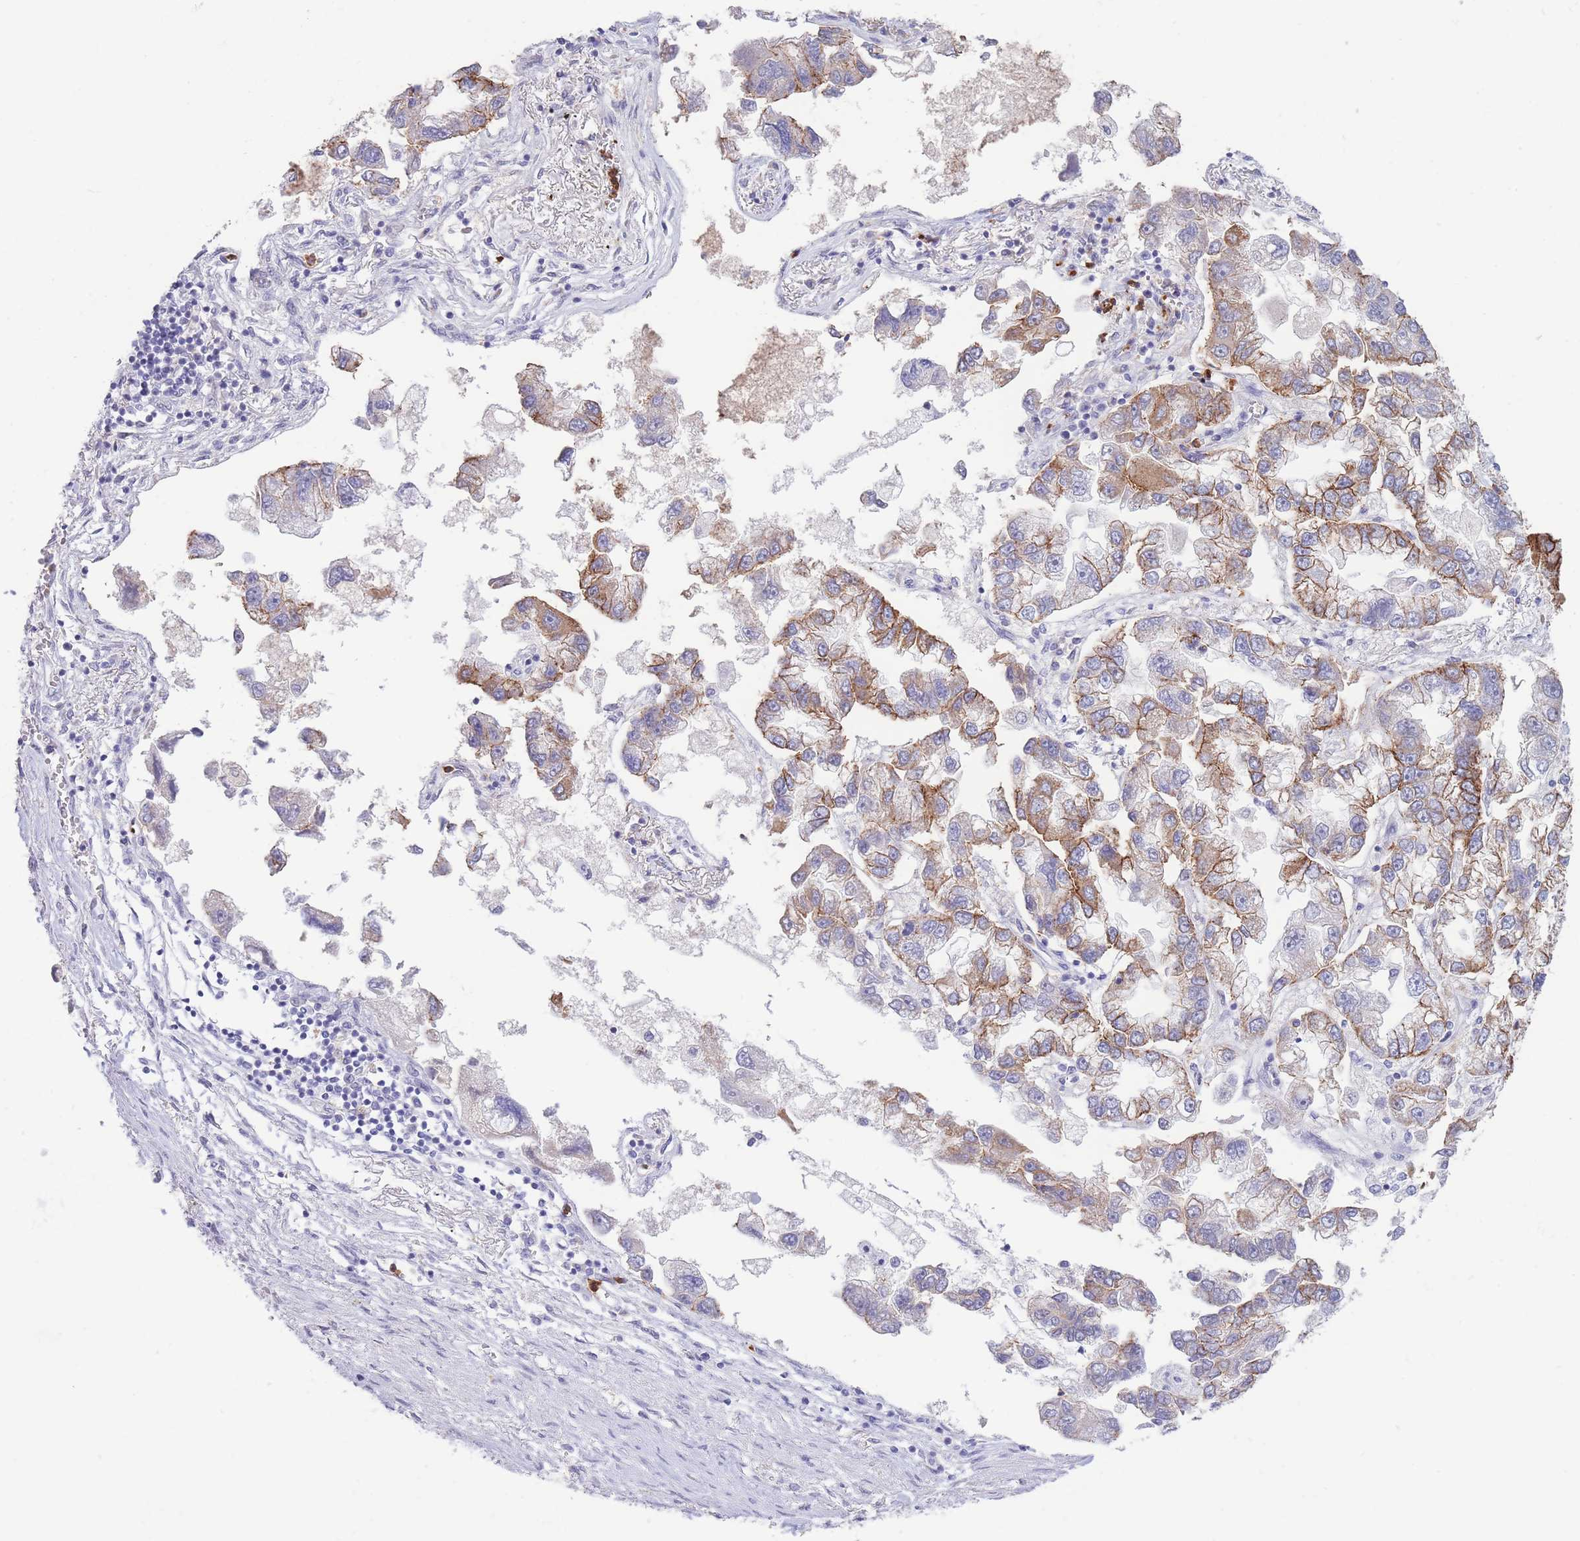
{"staining": {"intensity": "moderate", "quantity": "25%-75%", "location": "cytoplasmic/membranous"}, "tissue": "lung cancer", "cell_type": "Tumor cells", "image_type": "cancer", "snomed": [{"axis": "morphology", "description": "Adenocarcinoma, NOS"}, {"axis": "topography", "description": "Lung"}], "caption": "This is an image of immunohistochemistry staining of lung cancer, which shows moderate expression in the cytoplasmic/membranous of tumor cells.", "gene": "LCLAT1", "patient": {"sex": "female", "age": 54}}